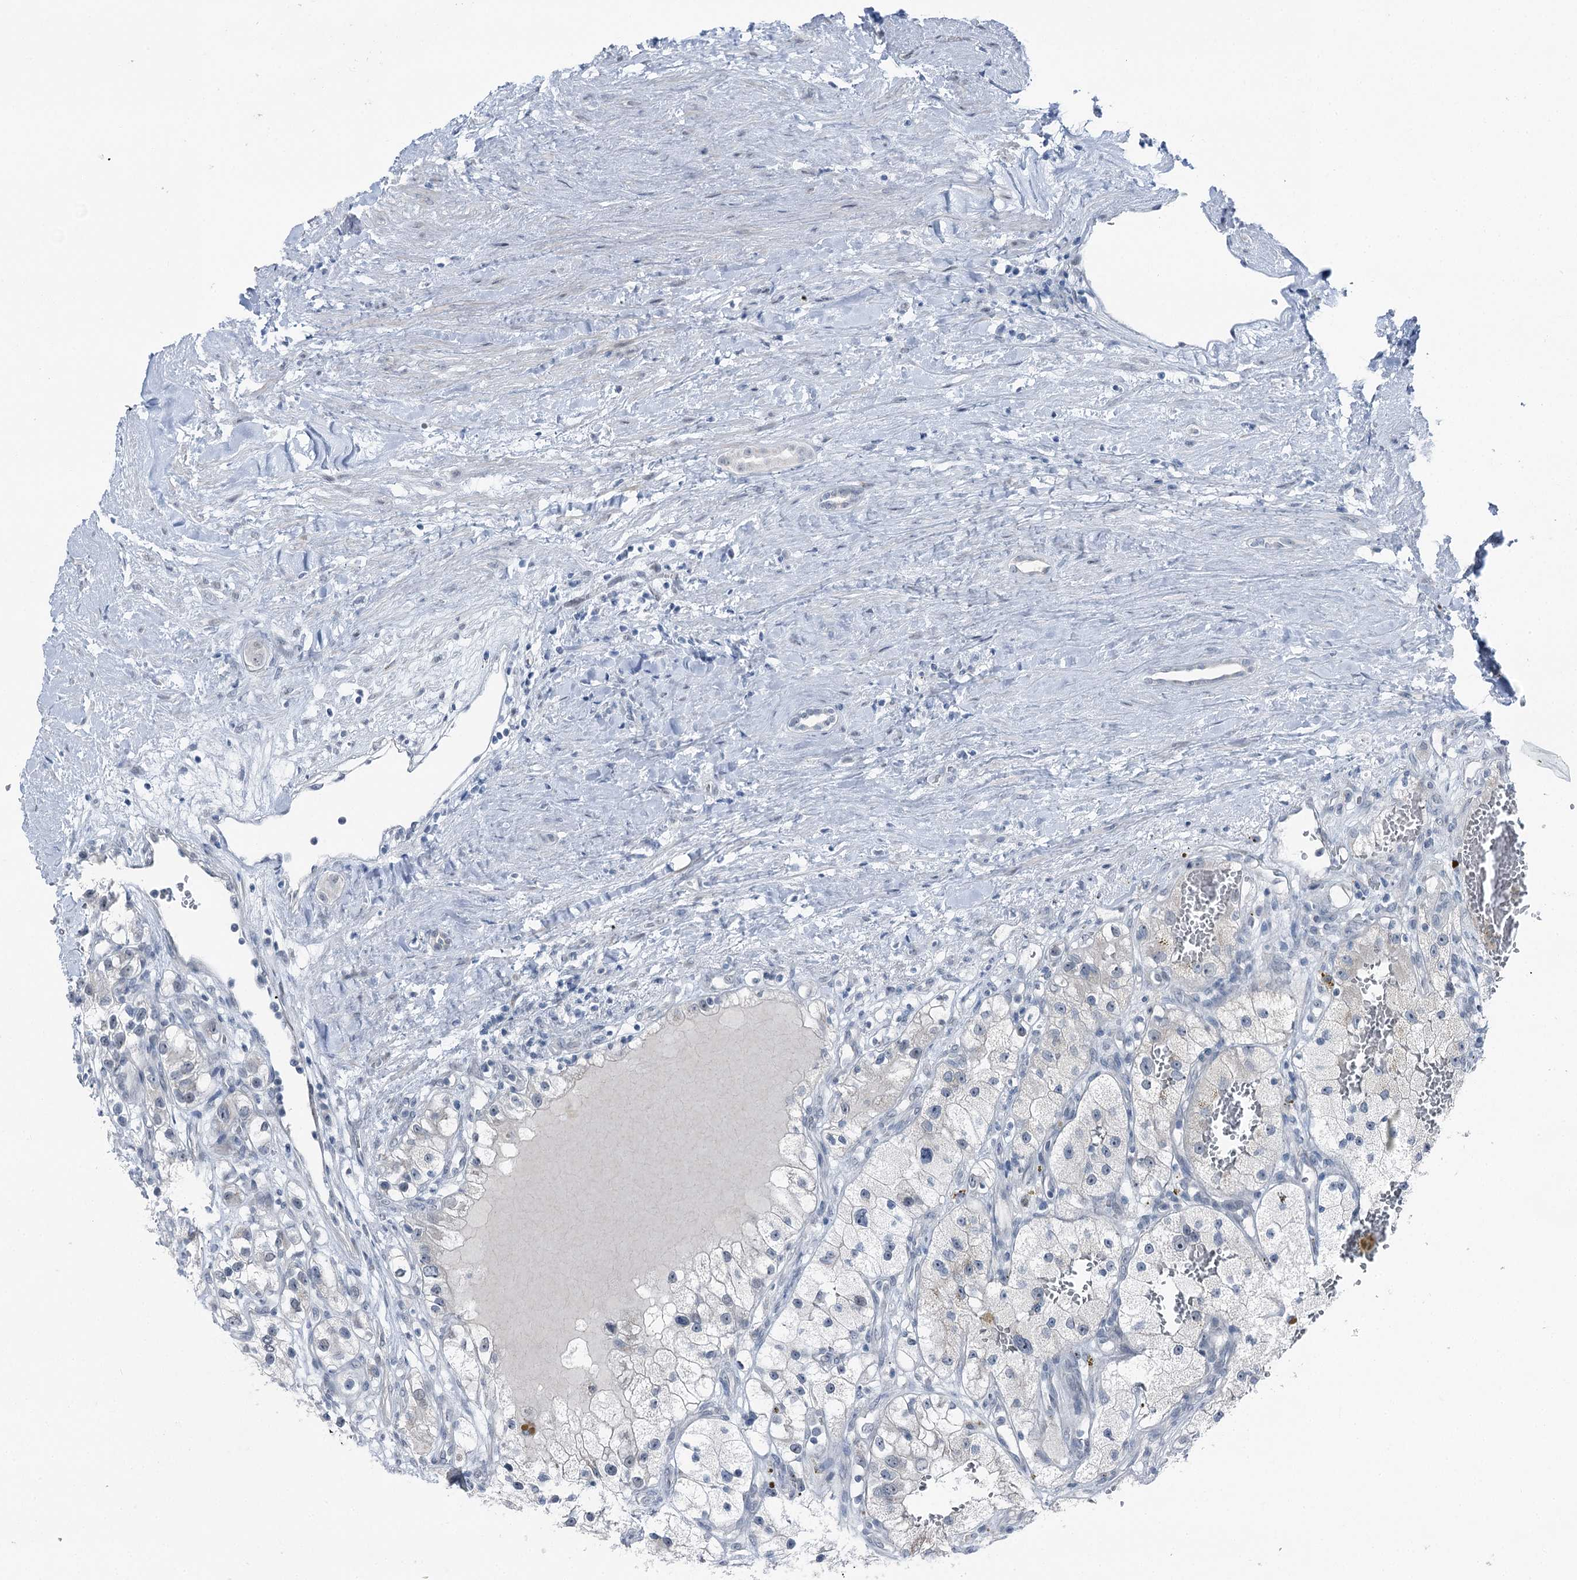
{"staining": {"intensity": "negative", "quantity": "none", "location": "none"}, "tissue": "renal cancer", "cell_type": "Tumor cells", "image_type": "cancer", "snomed": [{"axis": "morphology", "description": "Adenocarcinoma, NOS"}, {"axis": "topography", "description": "Kidney"}], "caption": "IHC histopathology image of neoplastic tissue: human renal cancer (adenocarcinoma) stained with DAB (3,3'-diaminobenzidine) shows no significant protein expression in tumor cells.", "gene": "STEEP1", "patient": {"sex": "female", "age": 57}}